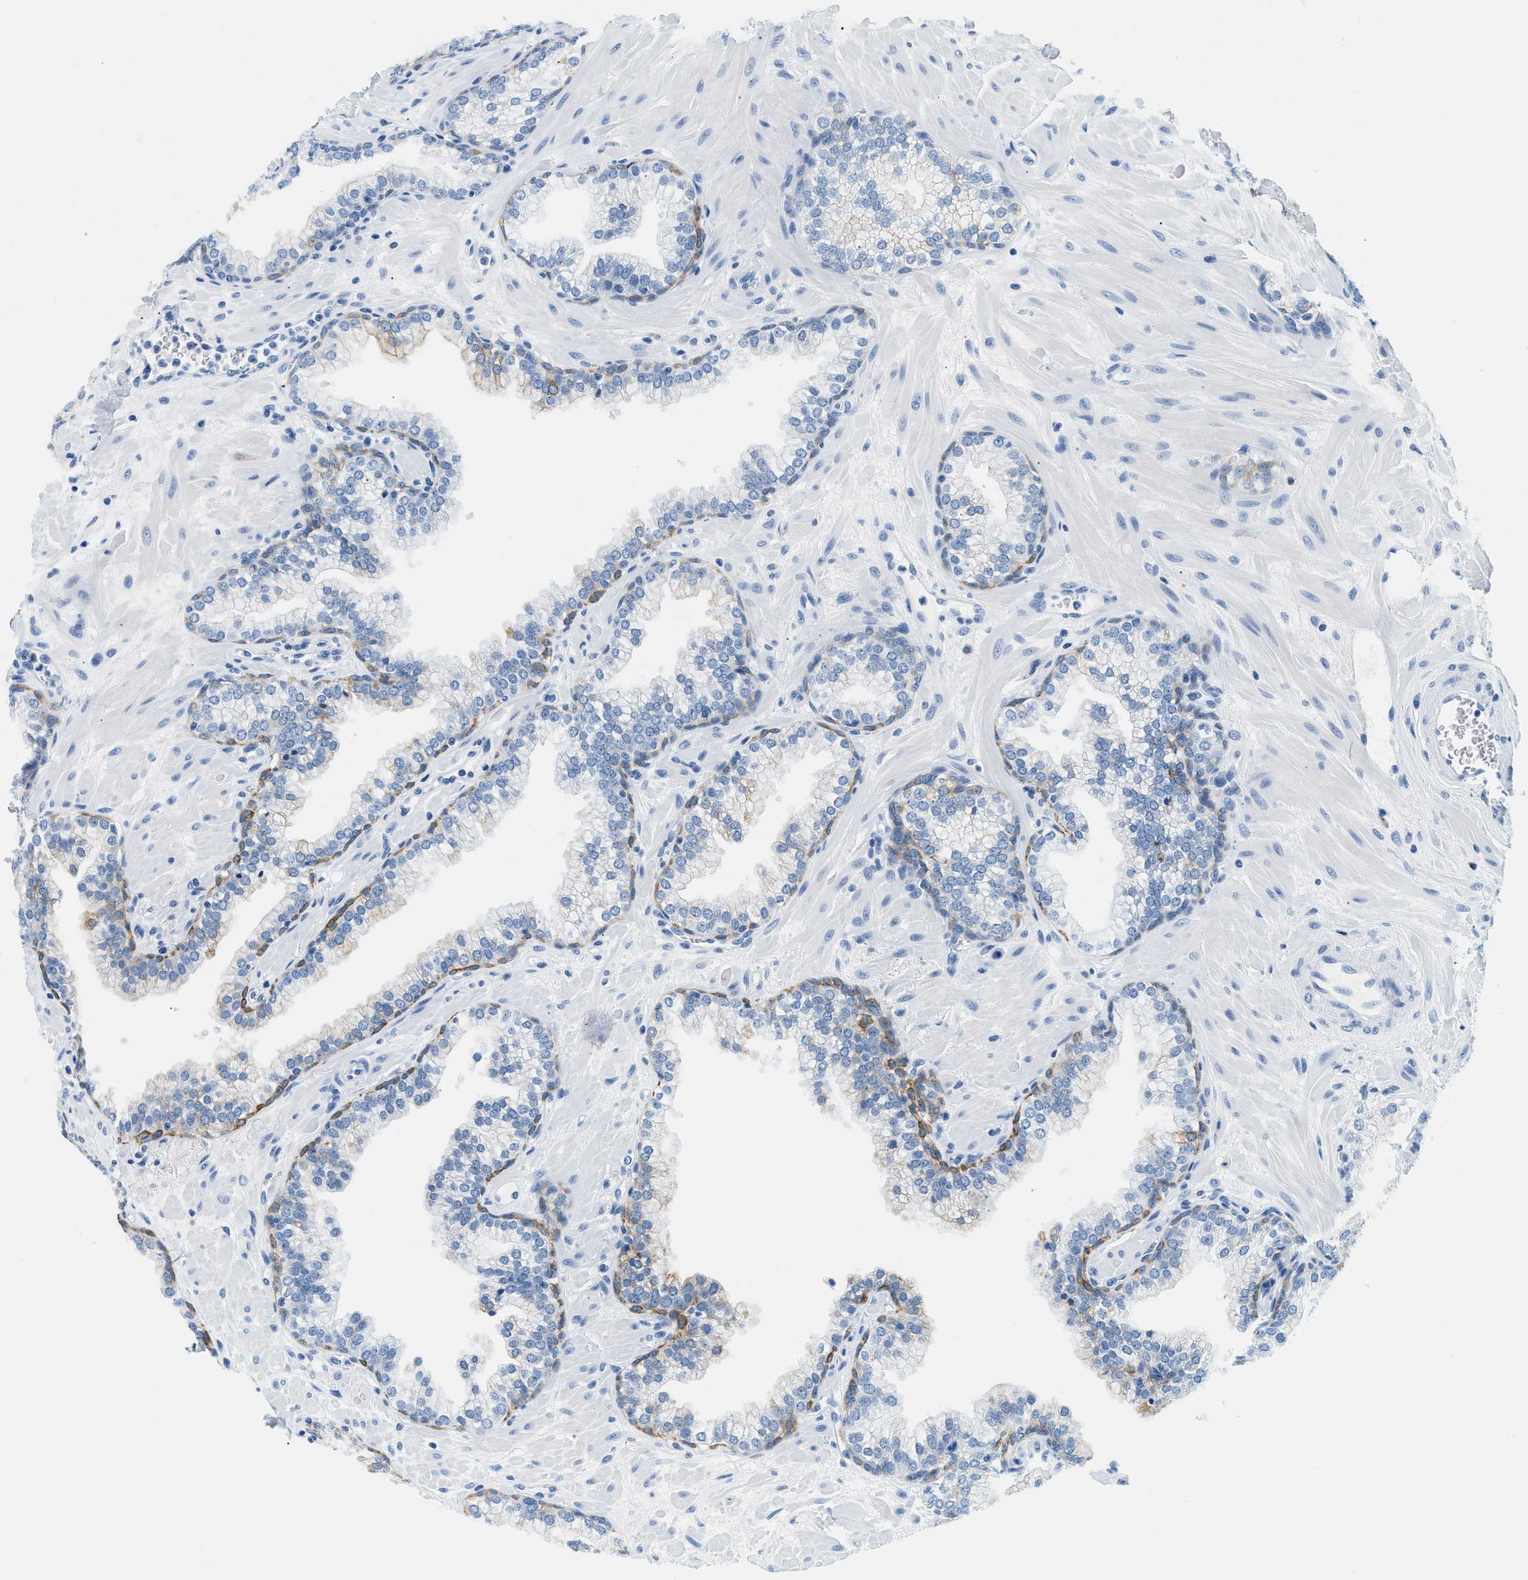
{"staining": {"intensity": "moderate", "quantity": "<25%", "location": "cytoplasmic/membranous"}, "tissue": "prostate", "cell_type": "Glandular cells", "image_type": "normal", "snomed": [{"axis": "morphology", "description": "Normal tissue, NOS"}, {"axis": "morphology", "description": "Urothelial carcinoma, Low grade"}, {"axis": "topography", "description": "Urinary bladder"}, {"axis": "topography", "description": "Prostate"}], "caption": "DAB immunohistochemical staining of benign prostate displays moderate cytoplasmic/membranous protein expression in approximately <25% of glandular cells.", "gene": "STXBP2", "patient": {"sex": "male", "age": 60}}